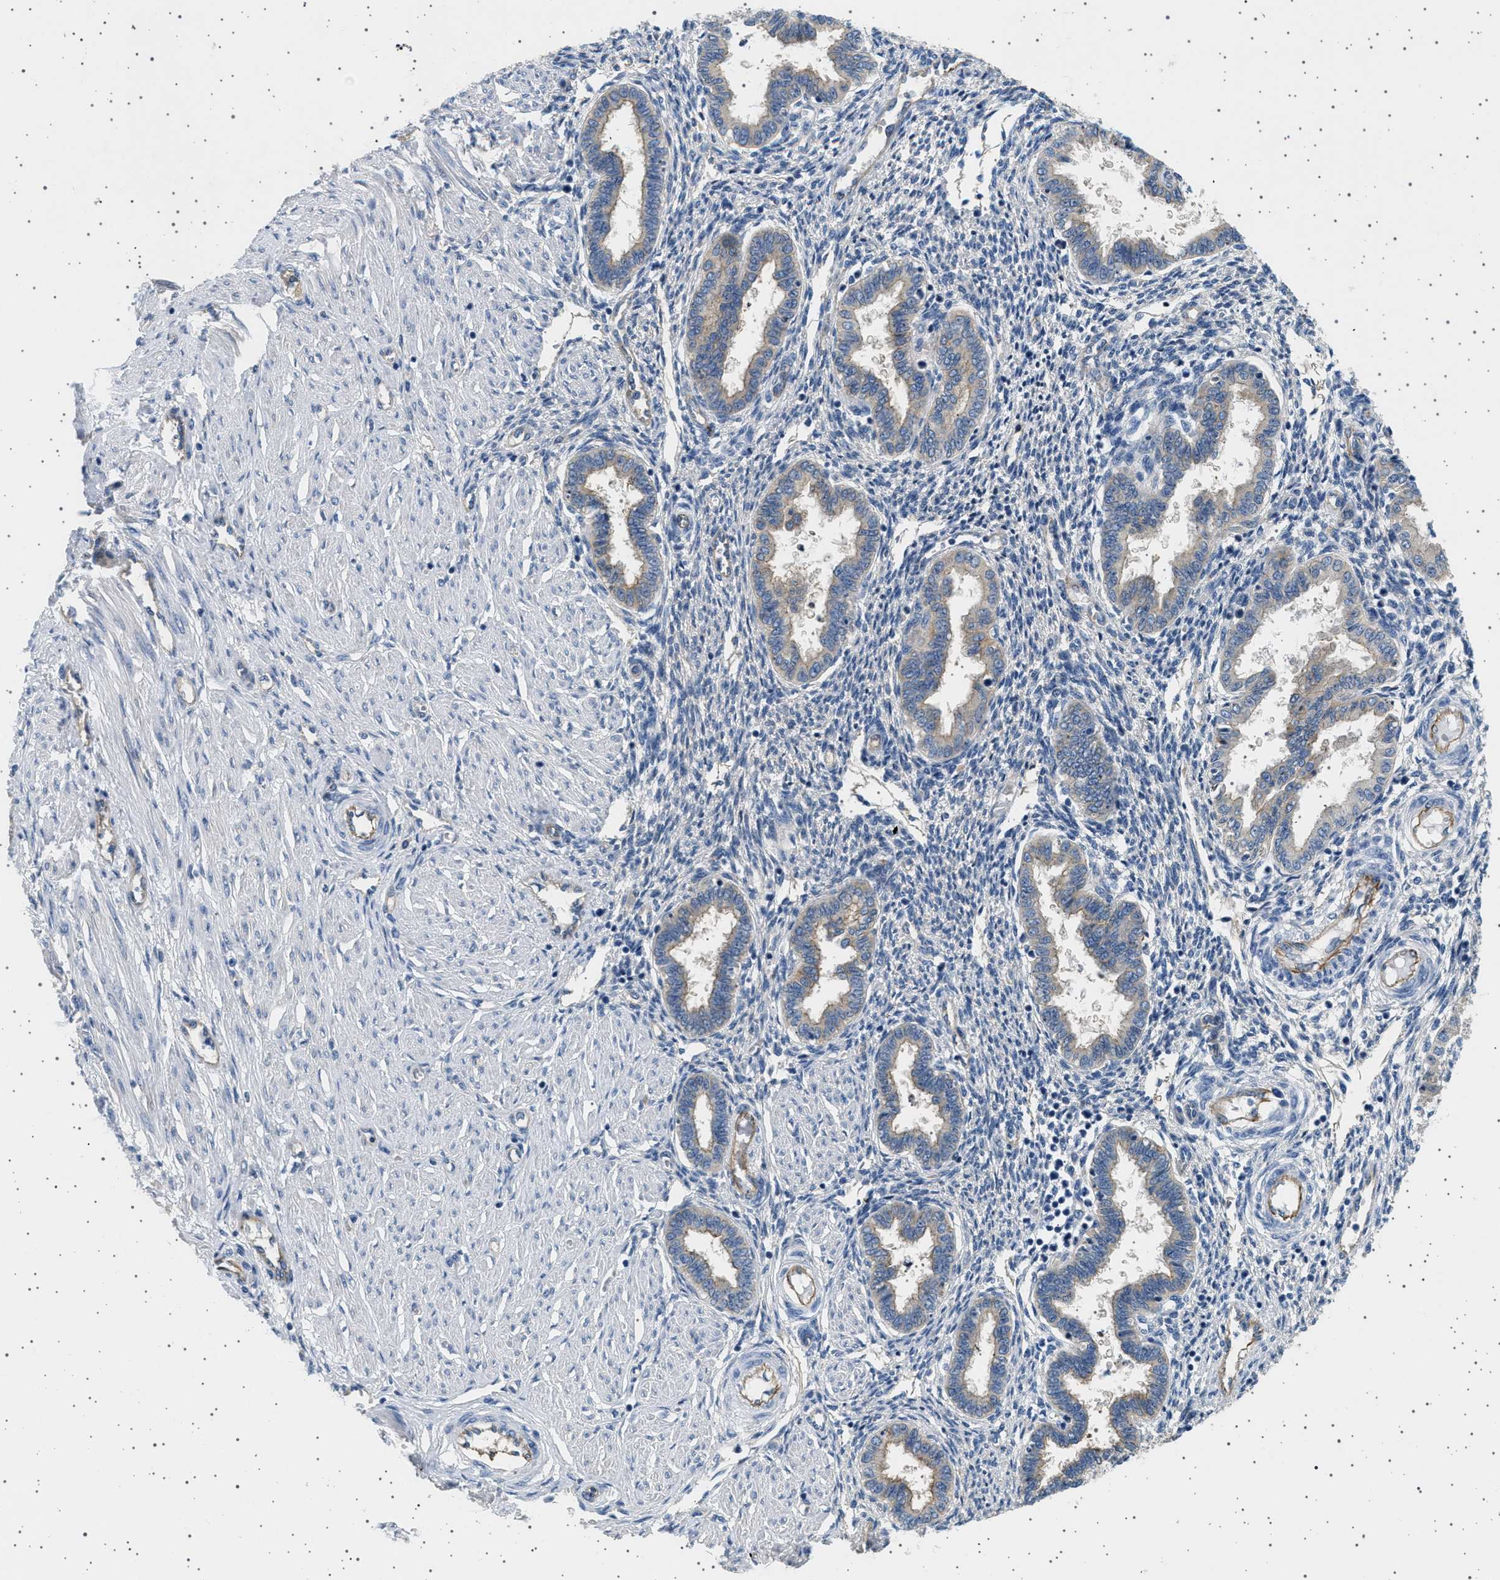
{"staining": {"intensity": "weak", "quantity": "25%-75%", "location": "cytoplasmic/membranous"}, "tissue": "endometrium", "cell_type": "Cells in endometrial stroma", "image_type": "normal", "snomed": [{"axis": "morphology", "description": "Normal tissue, NOS"}, {"axis": "topography", "description": "Endometrium"}], "caption": "An IHC photomicrograph of unremarkable tissue is shown. Protein staining in brown highlights weak cytoplasmic/membranous positivity in endometrium within cells in endometrial stroma. Nuclei are stained in blue.", "gene": "PLPP6", "patient": {"sex": "female", "age": 33}}